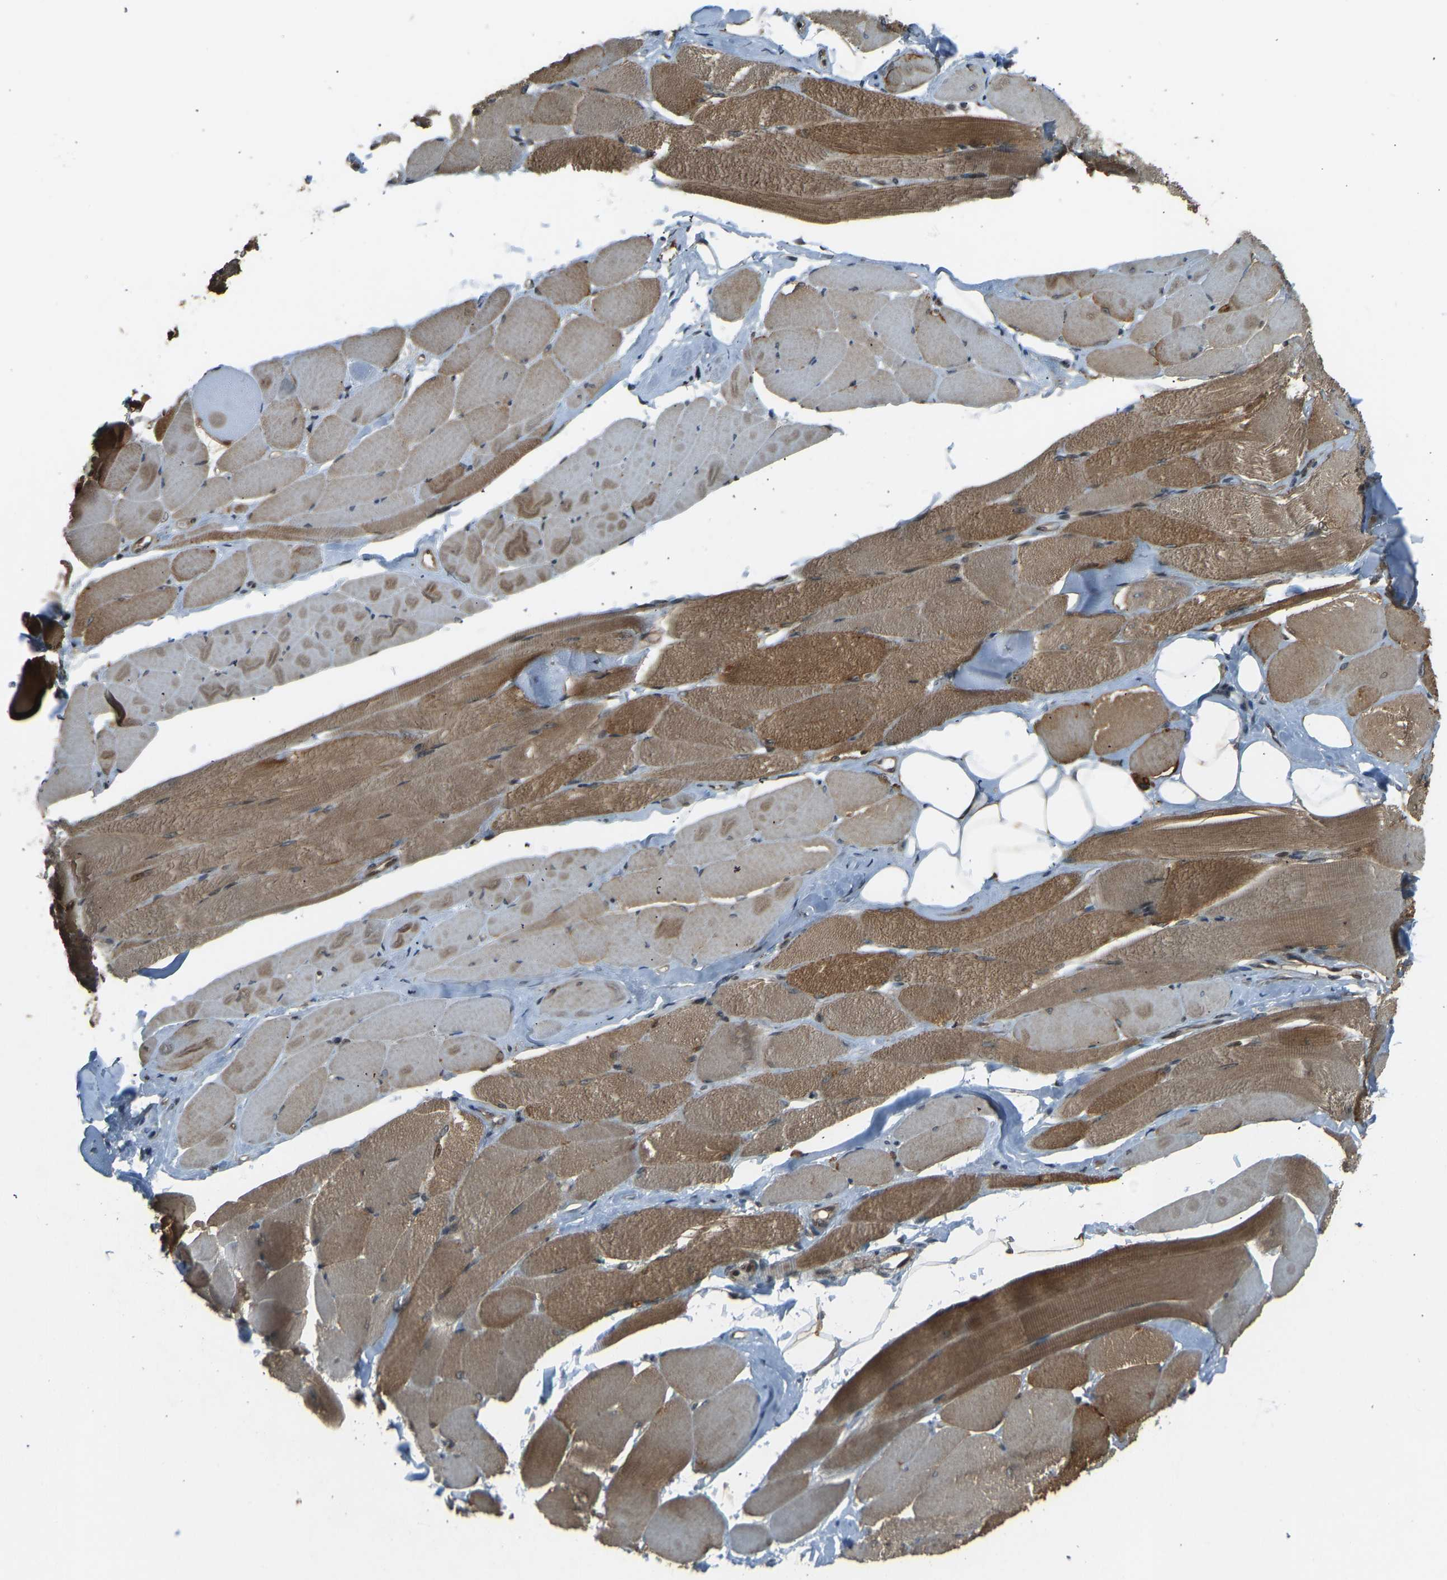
{"staining": {"intensity": "moderate", "quantity": ">75%", "location": "cytoplasmic/membranous,nuclear"}, "tissue": "skeletal muscle", "cell_type": "Myocytes", "image_type": "normal", "snomed": [{"axis": "morphology", "description": "Normal tissue, NOS"}, {"axis": "topography", "description": "Skeletal muscle"}, {"axis": "topography", "description": "Peripheral nerve tissue"}], "caption": "Immunohistochemical staining of benign skeletal muscle shows medium levels of moderate cytoplasmic/membranous,nuclear staining in approximately >75% of myocytes.", "gene": "SVOPL", "patient": {"sex": "female", "age": 84}}